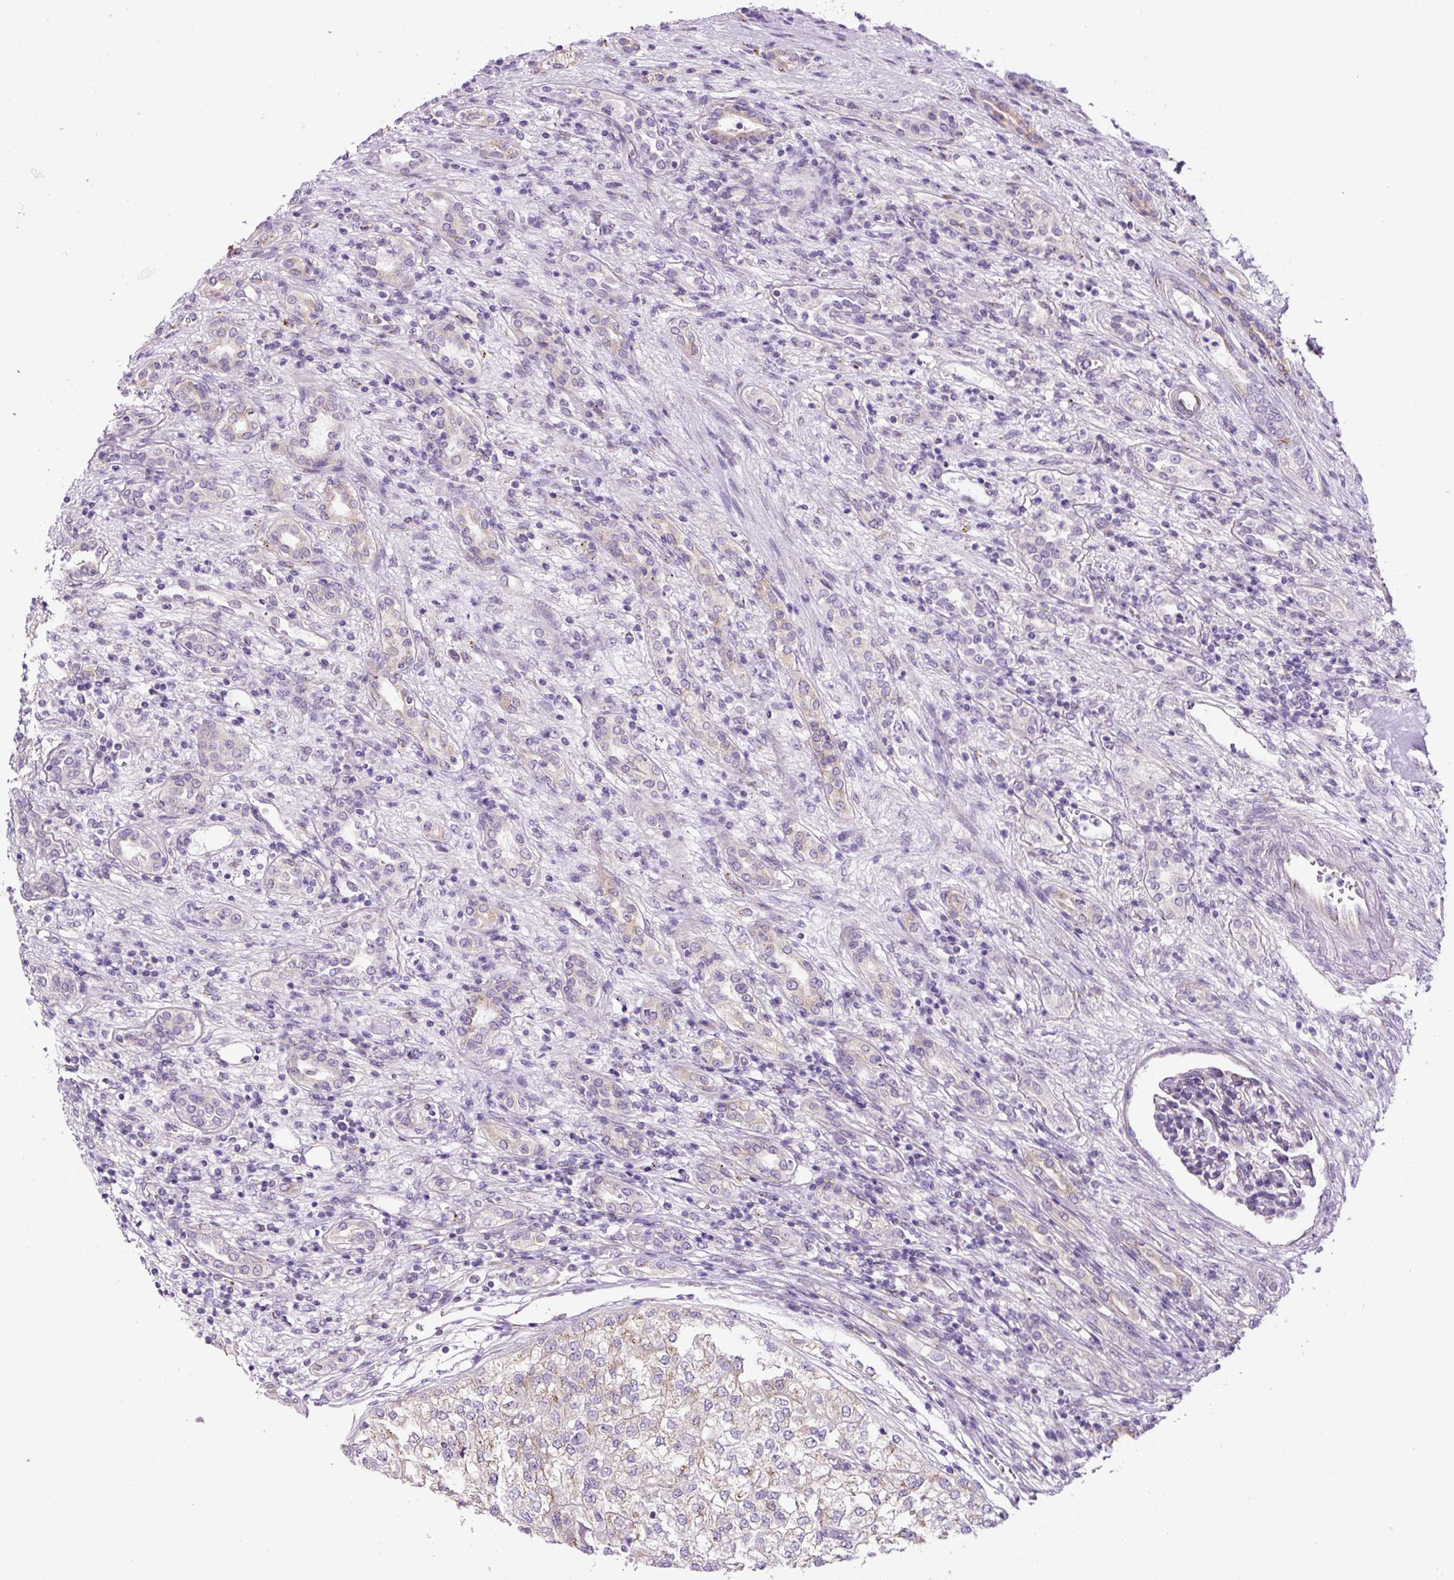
{"staining": {"intensity": "weak", "quantity": "25%-75%", "location": "cytoplasmic/membranous"}, "tissue": "renal cancer", "cell_type": "Tumor cells", "image_type": "cancer", "snomed": [{"axis": "morphology", "description": "Adenocarcinoma, NOS"}, {"axis": "topography", "description": "Kidney"}], "caption": "Adenocarcinoma (renal) was stained to show a protein in brown. There is low levels of weak cytoplasmic/membranous positivity in about 25%-75% of tumor cells.", "gene": "GORASP1", "patient": {"sex": "female", "age": 54}}